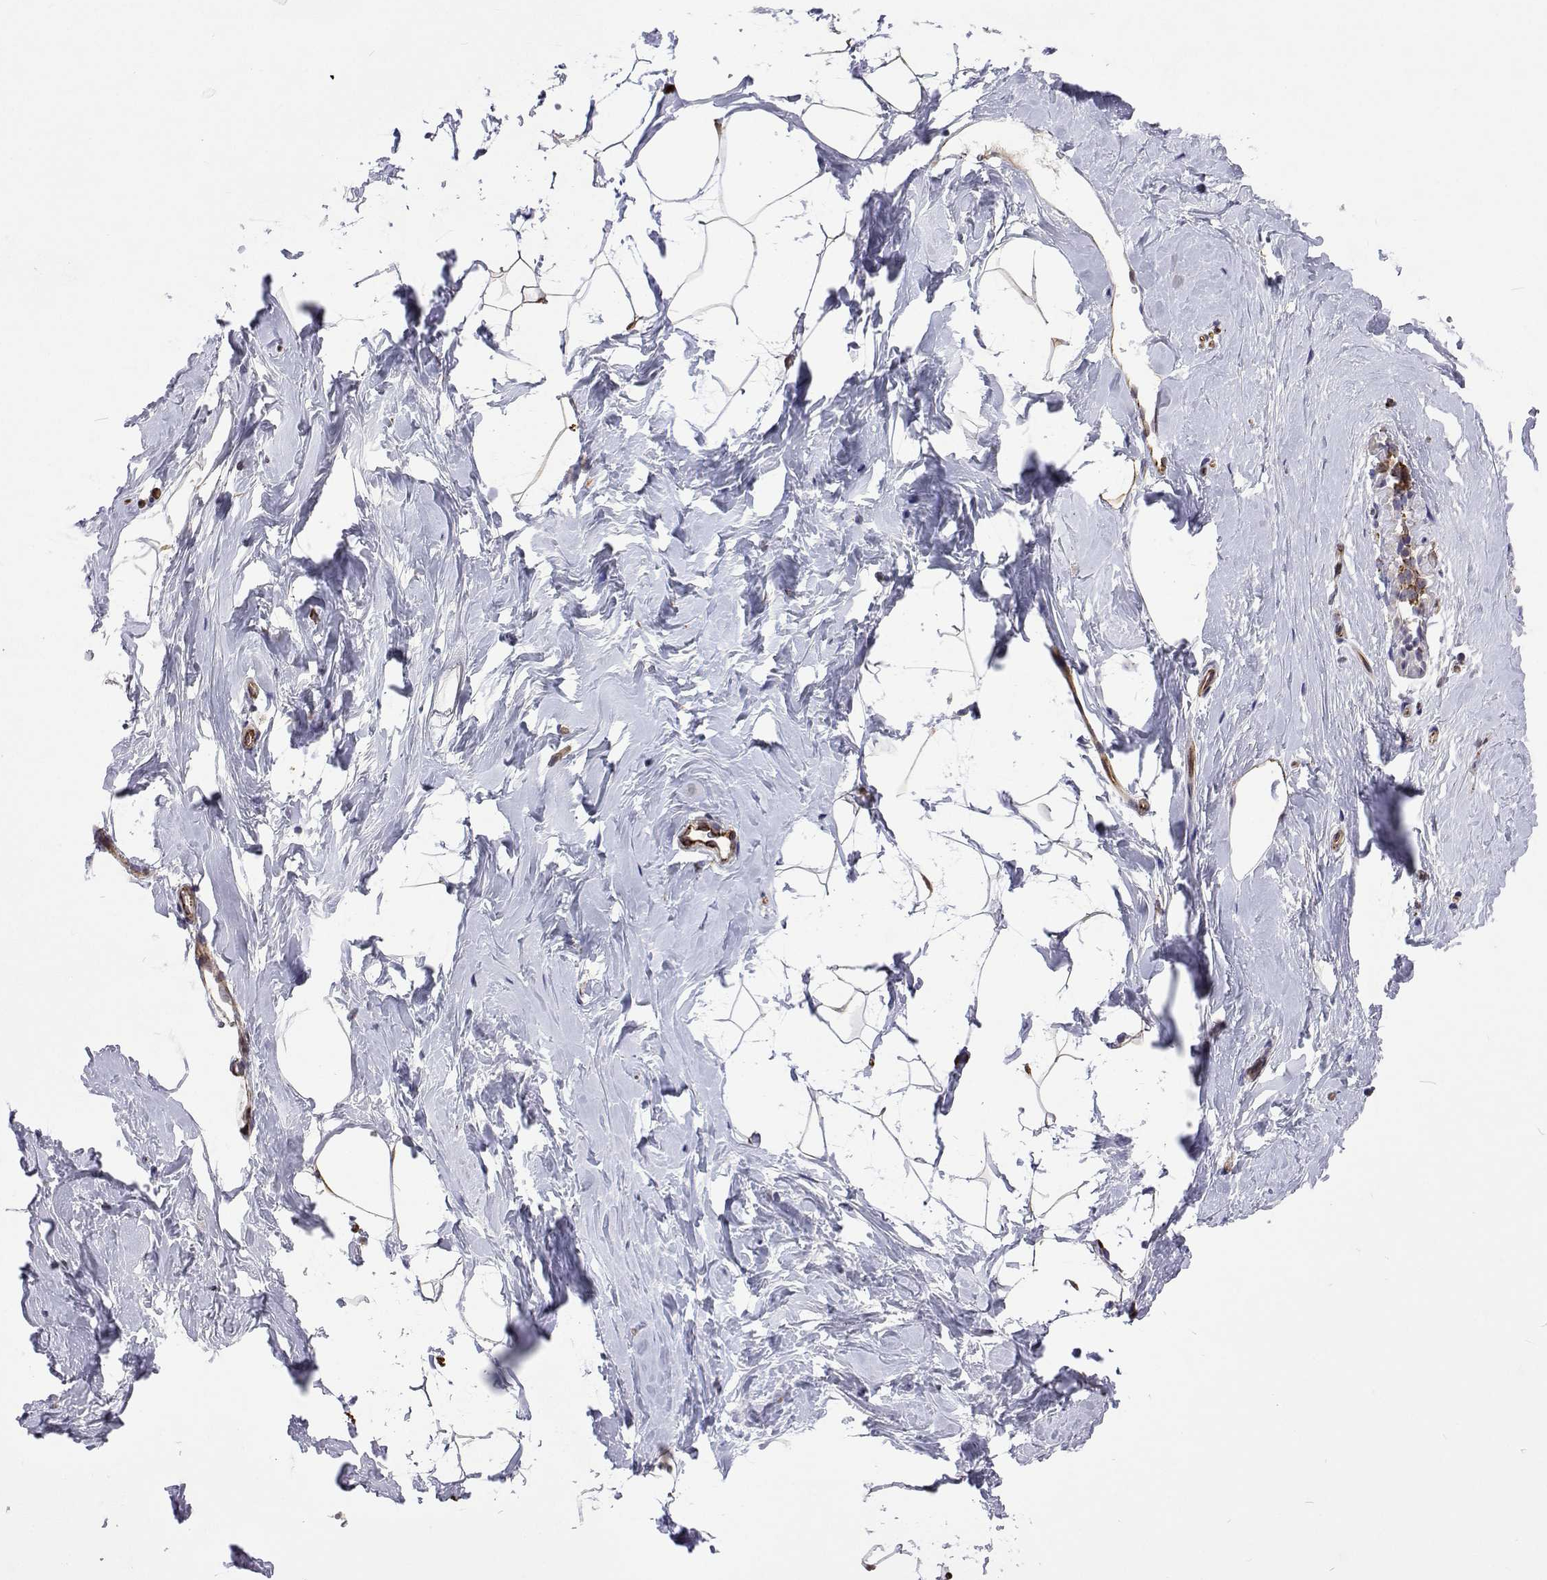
{"staining": {"intensity": "negative", "quantity": "none", "location": "none"}, "tissue": "breast", "cell_type": "Adipocytes", "image_type": "normal", "snomed": [{"axis": "morphology", "description": "Normal tissue, NOS"}, {"axis": "topography", "description": "Breast"}], "caption": "Adipocytes show no significant protein positivity in unremarkable breast. (Stains: DAB IHC with hematoxylin counter stain, Microscopy: brightfield microscopy at high magnification).", "gene": "DHTKD1", "patient": {"sex": "female", "age": 32}}